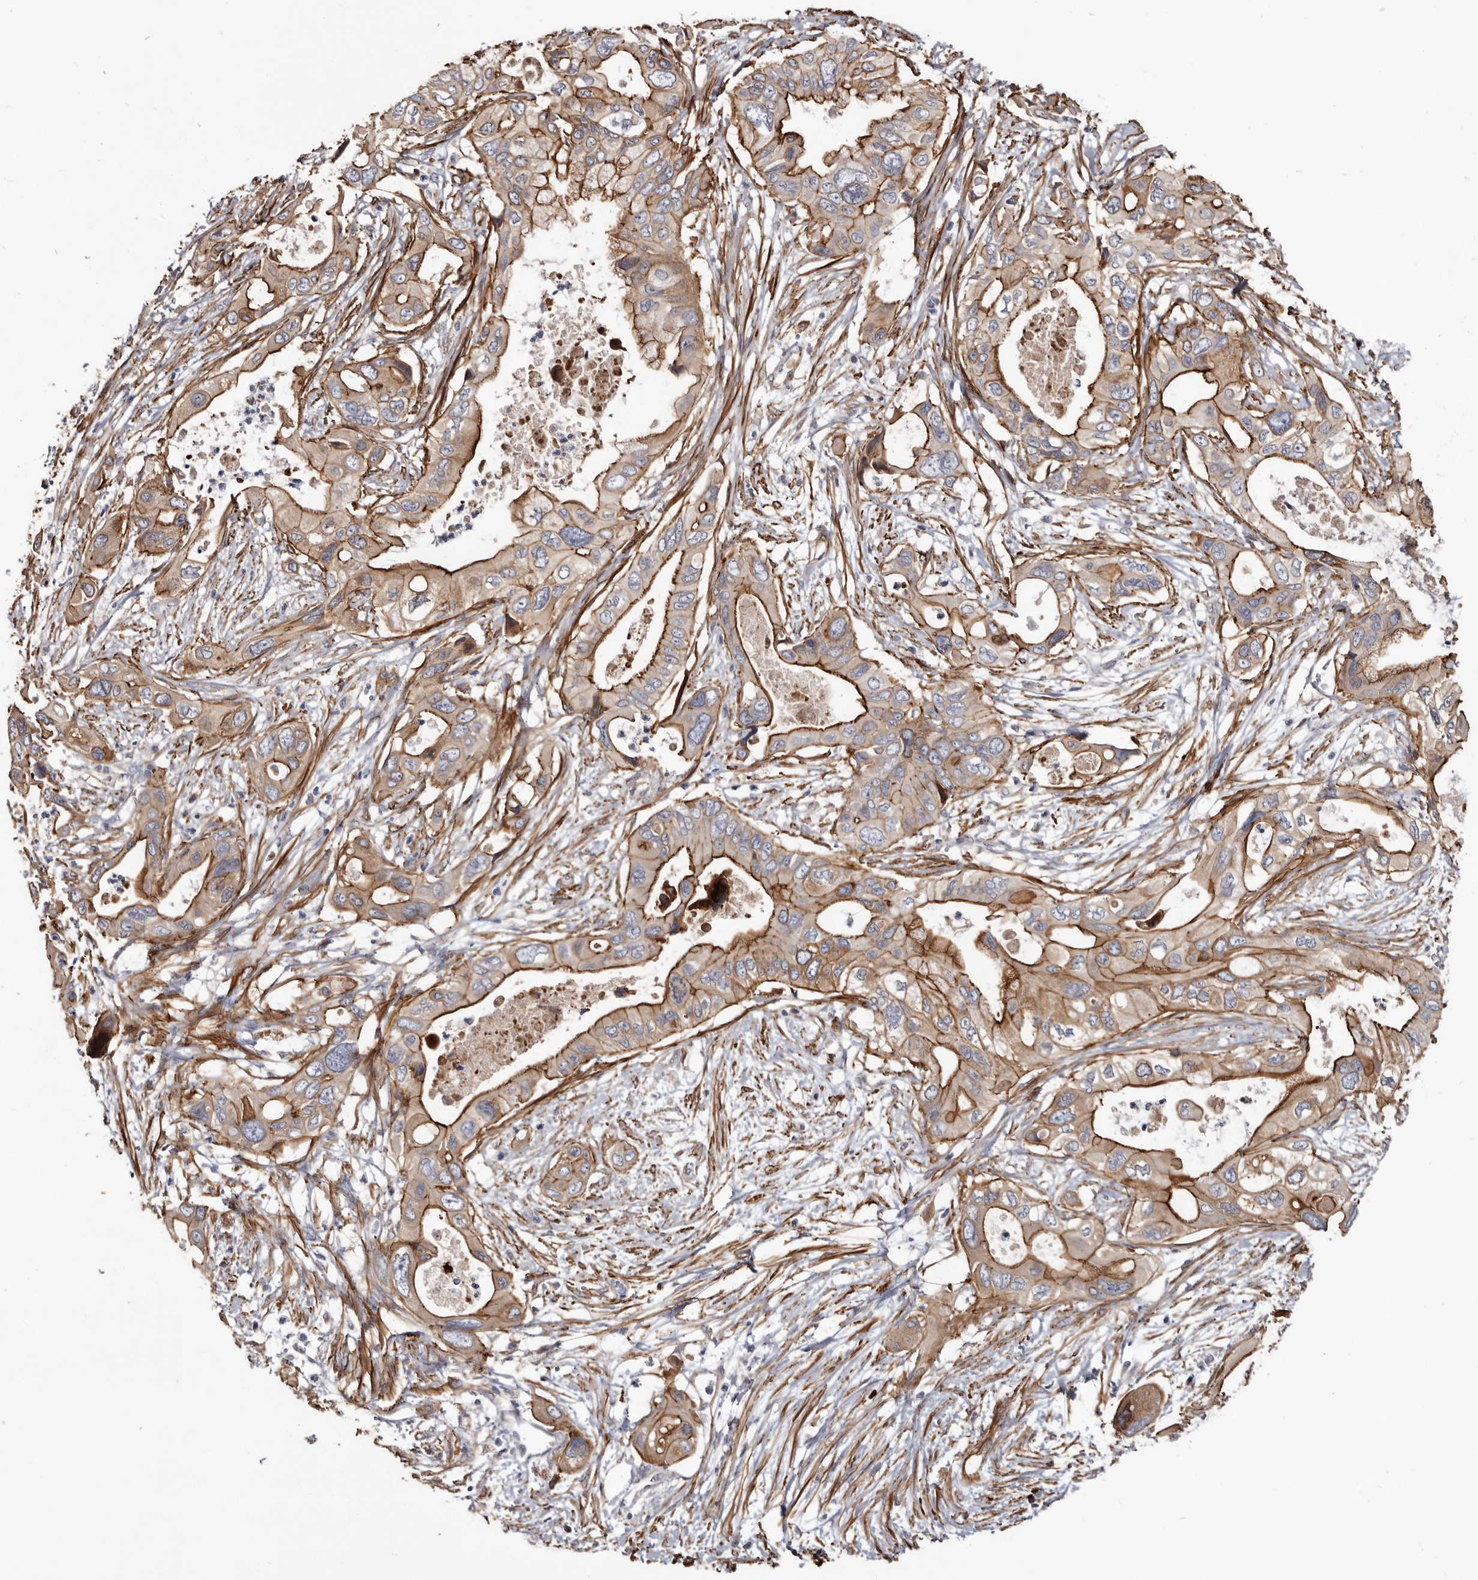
{"staining": {"intensity": "strong", "quantity": ">75%", "location": "cytoplasmic/membranous"}, "tissue": "pancreatic cancer", "cell_type": "Tumor cells", "image_type": "cancer", "snomed": [{"axis": "morphology", "description": "Adenocarcinoma, NOS"}, {"axis": "topography", "description": "Pancreas"}], "caption": "Strong cytoplasmic/membranous positivity for a protein is seen in approximately >75% of tumor cells of pancreatic cancer (adenocarcinoma) using IHC.", "gene": "CGN", "patient": {"sex": "male", "age": 66}}